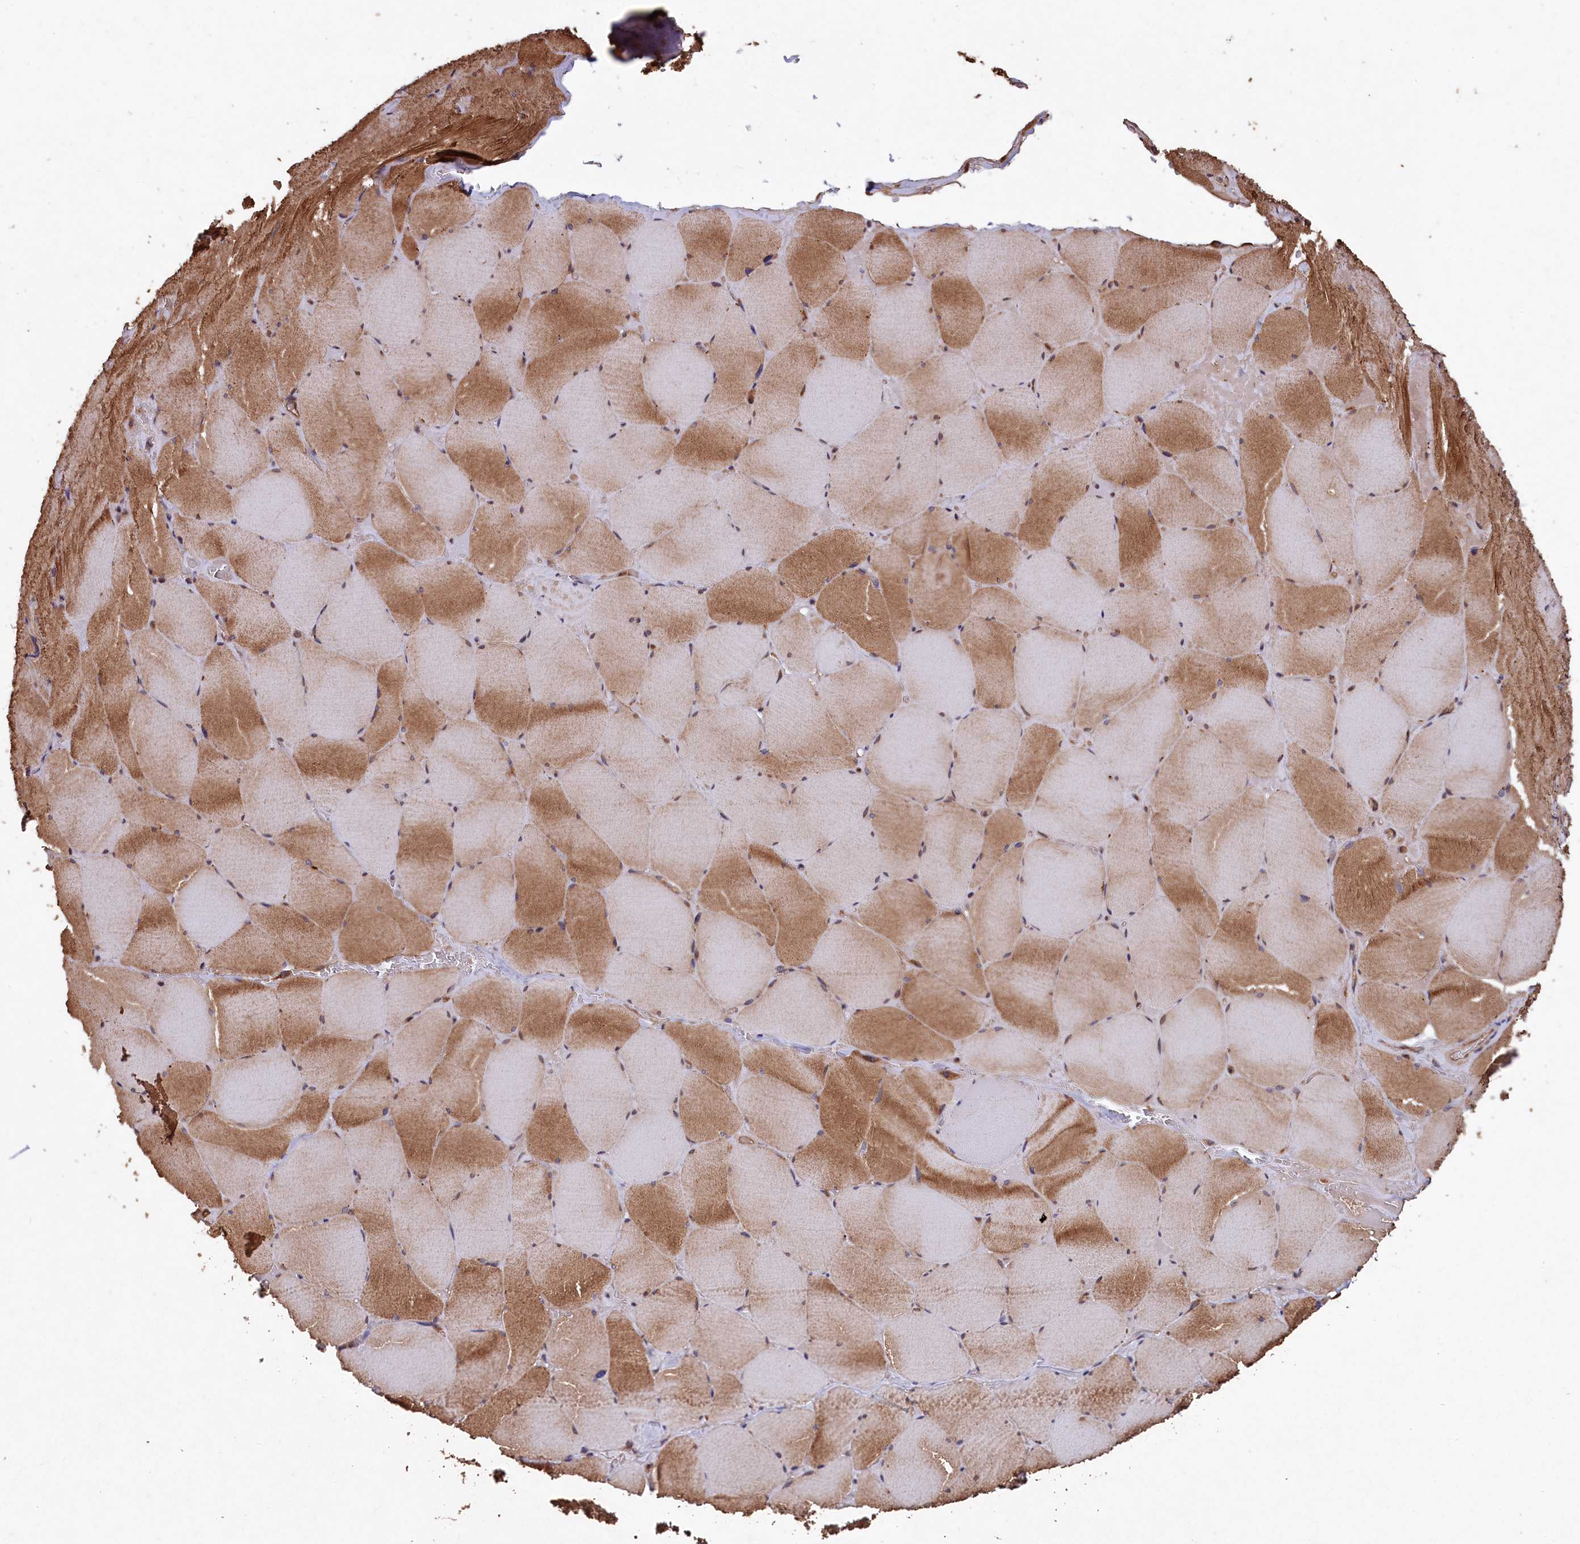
{"staining": {"intensity": "strong", "quantity": "25%-75%", "location": "cytoplasmic/membranous"}, "tissue": "skeletal muscle", "cell_type": "Myocytes", "image_type": "normal", "snomed": [{"axis": "morphology", "description": "Normal tissue, NOS"}, {"axis": "topography", "description": "Skeletal muscle"}, {"axis": "topography", "description": "Head-Neck"}], "caption": "Immunohistochemical staining of normal human skeletal muscle demonstrates high levels of strong cytoplasmic/membranous expression in about 25%-75% of myocytes. The protein of interest is shown in brown color, while the nuclei are stained blue.", "gene": "GREB1L", "patient": {"sex": "male", "age": 66}}